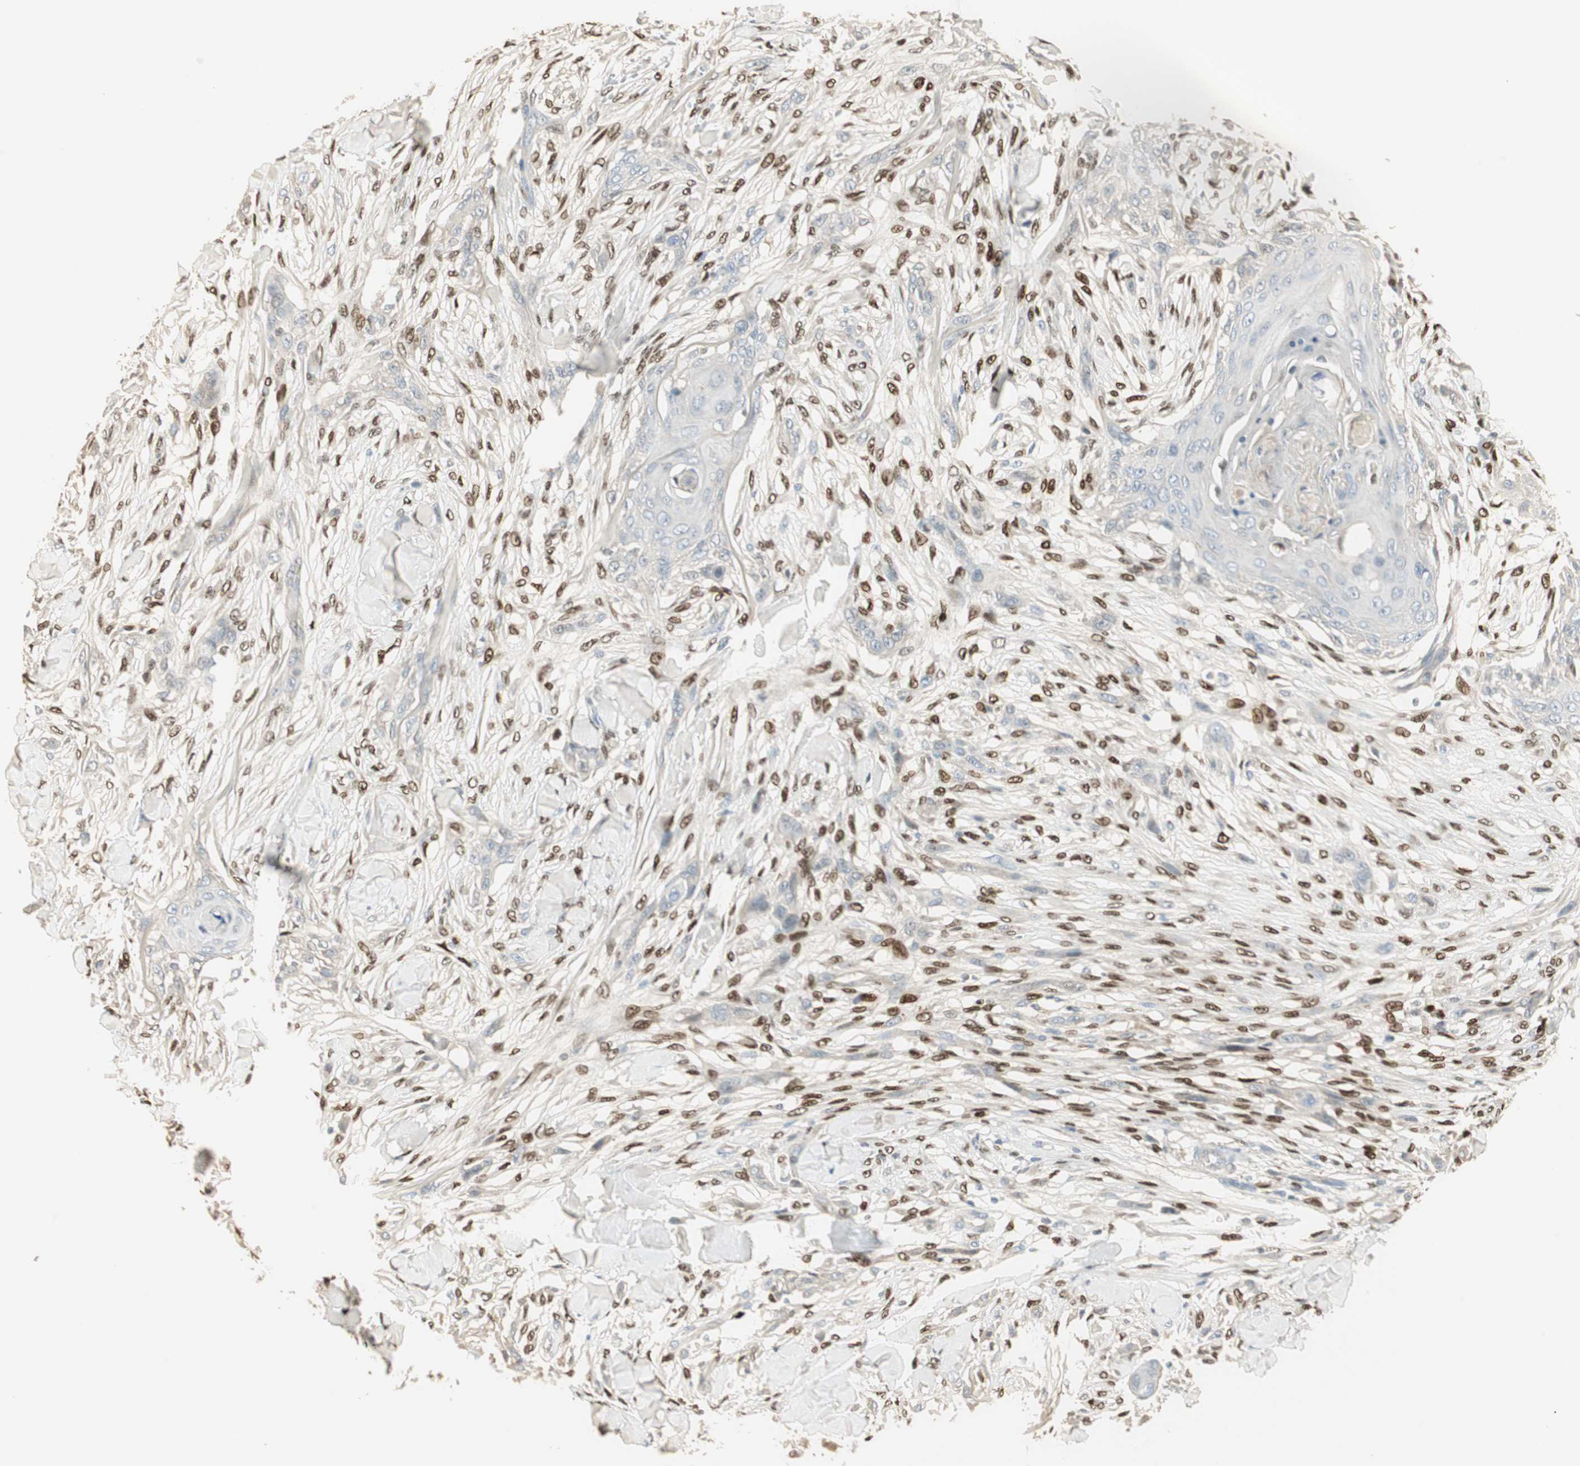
{"staining": {"intensity": "negative", "quantity": "none", "location": "none"}, "tissue": "skin cancer", "cell_type": "Tumor cells", "image_type": "cancer", "snomed": [{"axis": "morphology", "description": "Squamous cell carcinoma, NOS"}, {"axis": "topography", "description": "Skin"}], "caption": "IHC image of human skin cancer (squamous cell carcinoma) stained for a protein (brown), which displays no expression in tumor cells.", "gene": "RUNX2", "patient": {"sex": "female", "age": 59}}